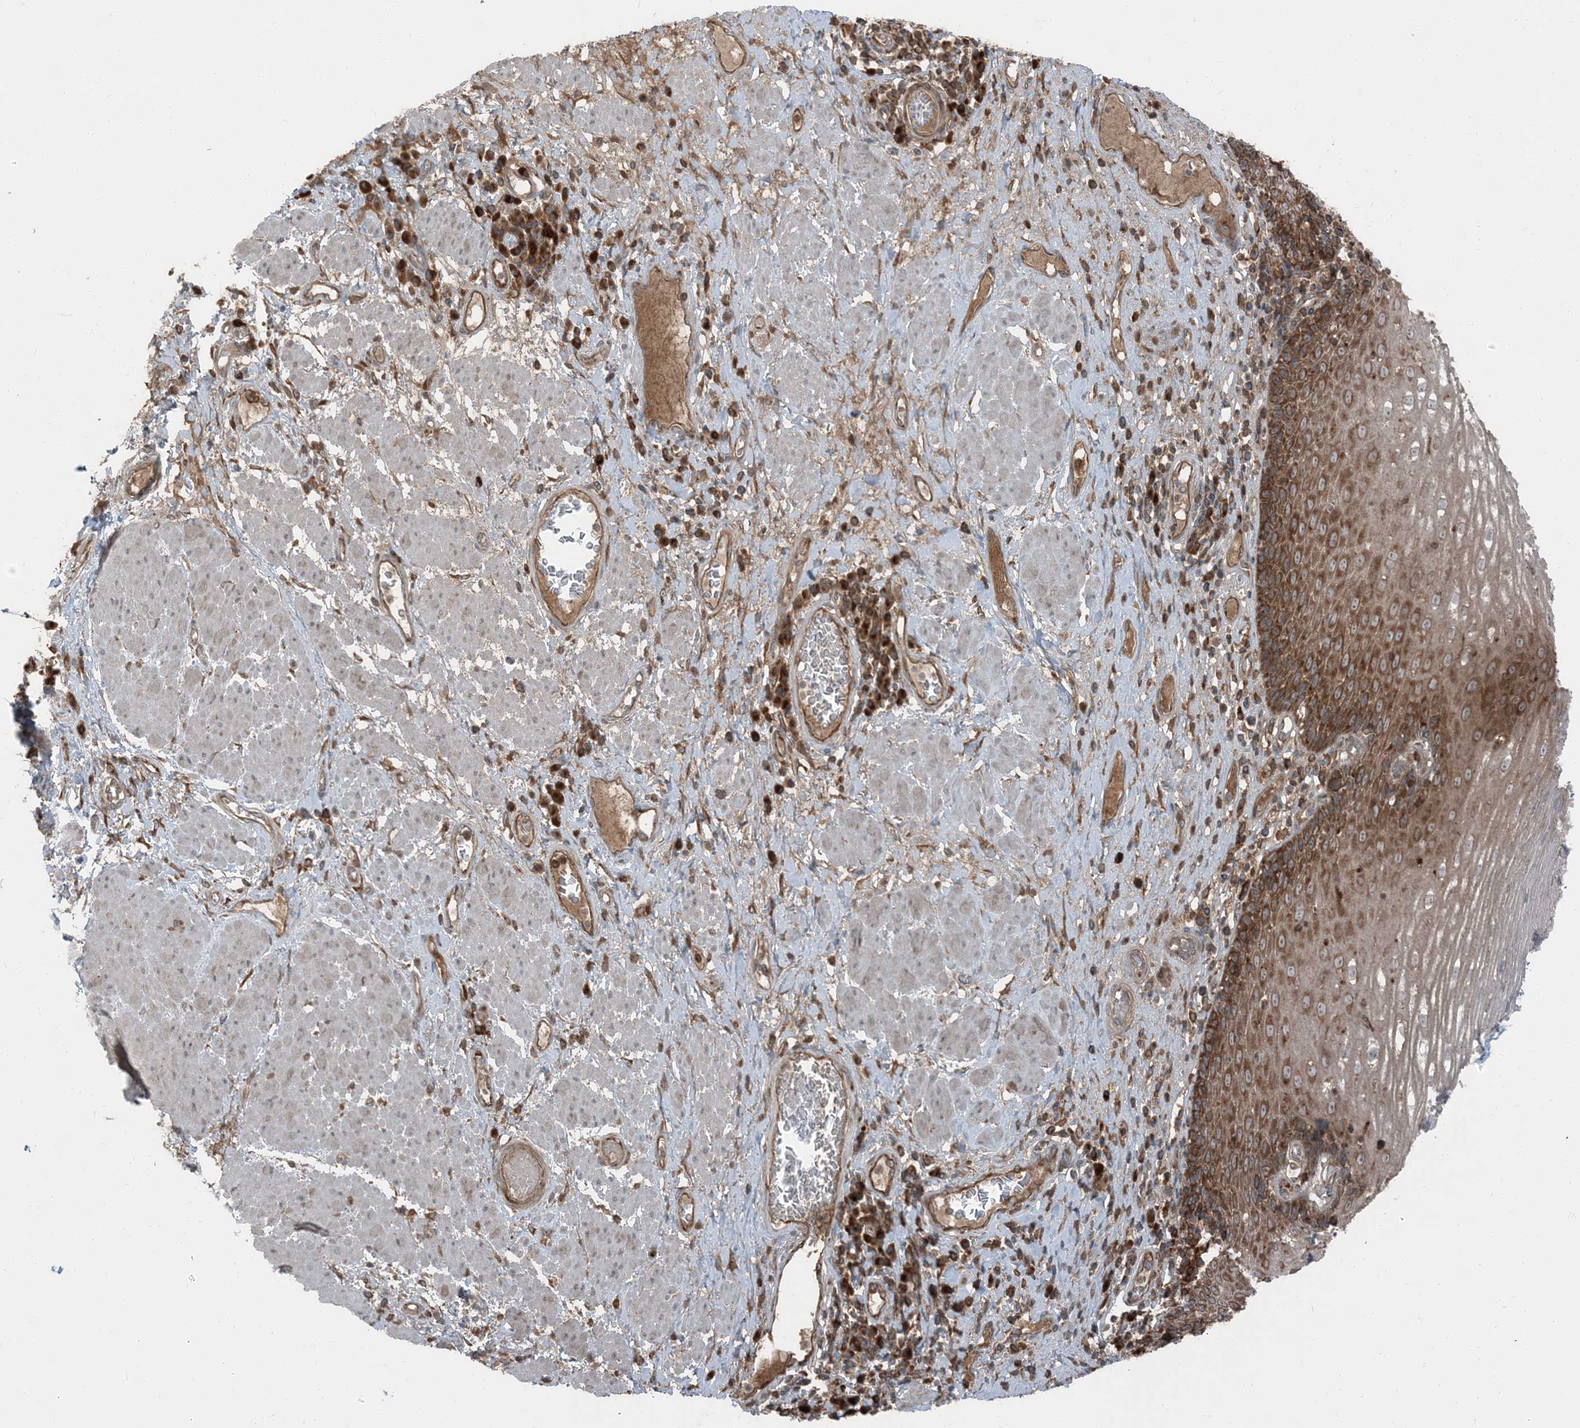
{"staining": {"intensity": "strong", "quantity": "25%-75%", "location": "cytoplasmic/membranous"}, "tissue": "esophagus", "cell_type": "Squamous epithelial cells", "image_type": "normal", "snomed": [{"axis": "morphology", "description": "Normal tissue, NOS"}, {"axis": "morphology", "description": "Adenocarcinoma, NOS"}, {"axis": "topography", "description": "Esophagus"}], "caption": "The immunohistochemical stain labels strong cytoplasmic/membranous staining in squamous epithelial cells of unremarkable esophagus.", "gene": "RAB3GAP1", "patient": {"sex": "male", "age": 62}}